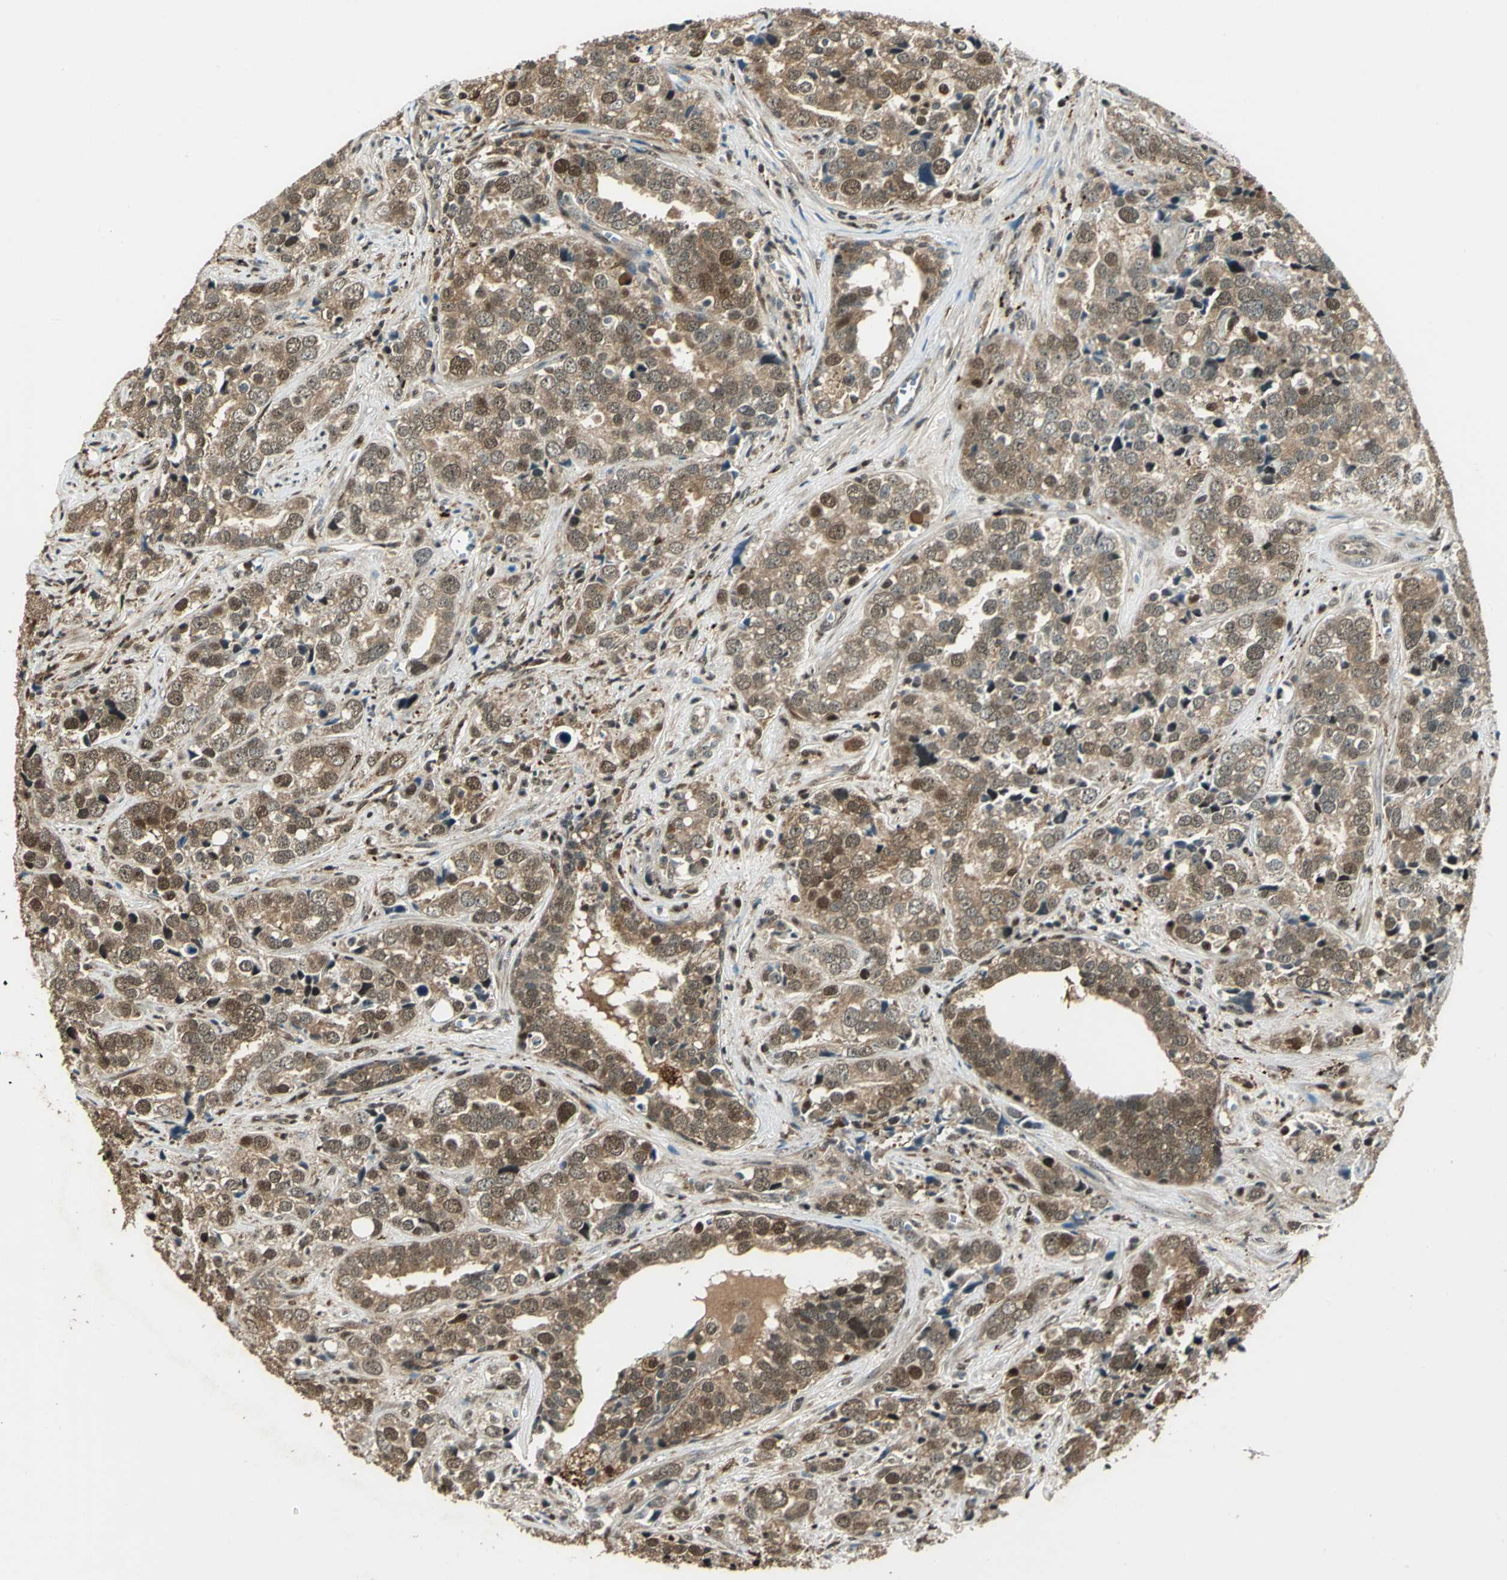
{"staining": {"intensity": "moderate", "quantity": ">75%", "location": "cytoplasmic/membranous,nuclear"}, "tissue": "prostate cancer", "cell_type": "Tumor cells", "image_type": "cancer", "snomed": [{"axis": "morphology", "description": "Adenocarcinoma, High grade"}, {"axis": "topography", "description": "Prostate"}], "caption": "An image of prostate high-grade adenocarcinoma stained for a protein exhibits moderate cytoplasmic/membranous and nuclear brown staining in tumor cells.", "gene": "PPP1R13L", "patient": {"sex": "male", "age": 71}}